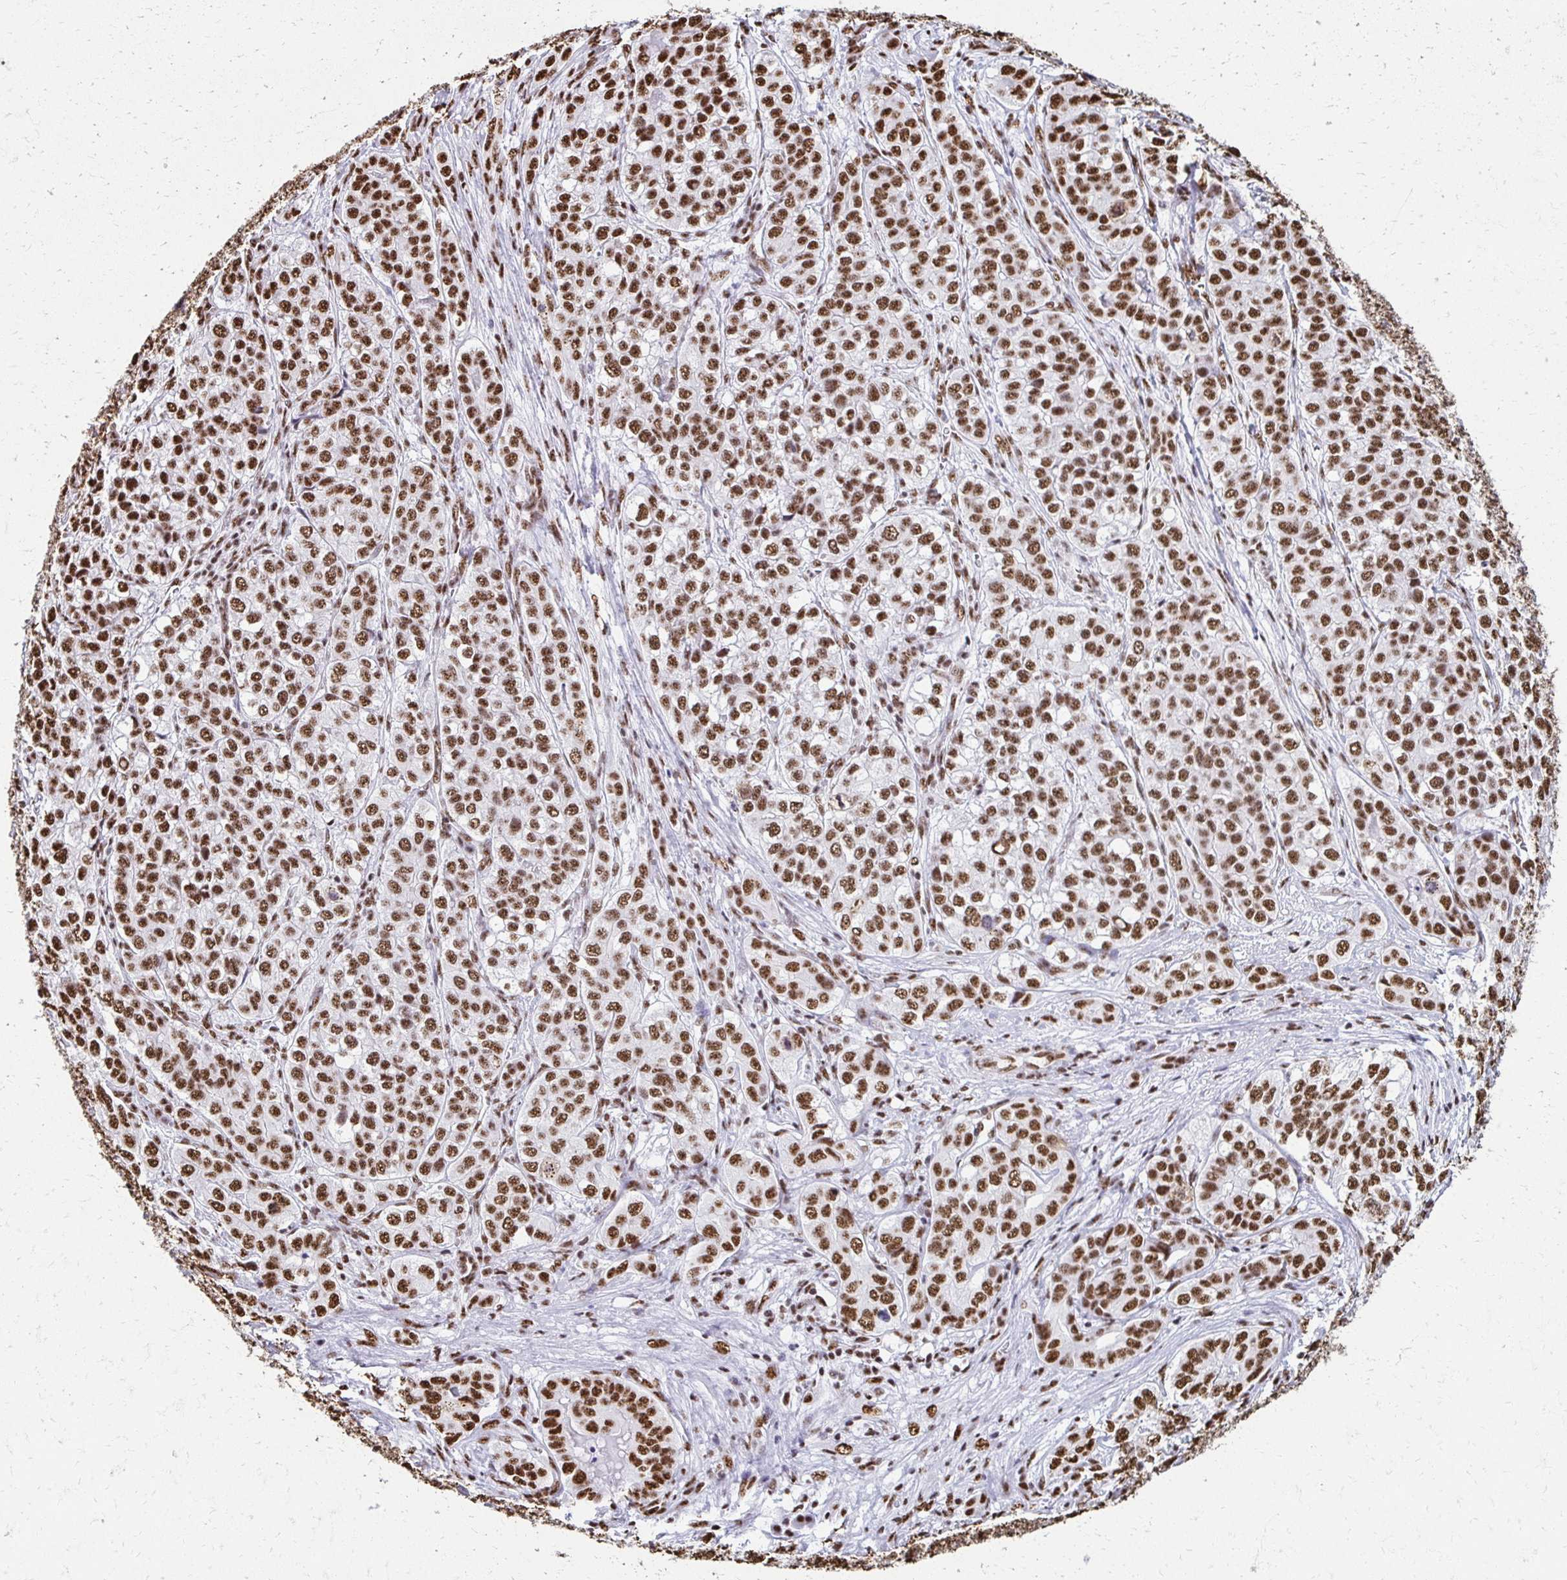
{"staining": {"intensity": "strong", "quantity": ">75%", "location": "nuclear"}, "tissue": "liver cancer", "cell_type": "Tumor cells", "image_type": "cancer", "snomed": [{"axis": "morphology", "description": "Cholangiocarcinoma"}, {"axis": "topography", "description": "Liver"}], "caption": "Tumor cells reveal high levels of strong nuclear positivity in about >75% of cells in liver cholangiocarcinoma.", "gene": "NONO", "patient": {"sex": "male", "age": 56}}